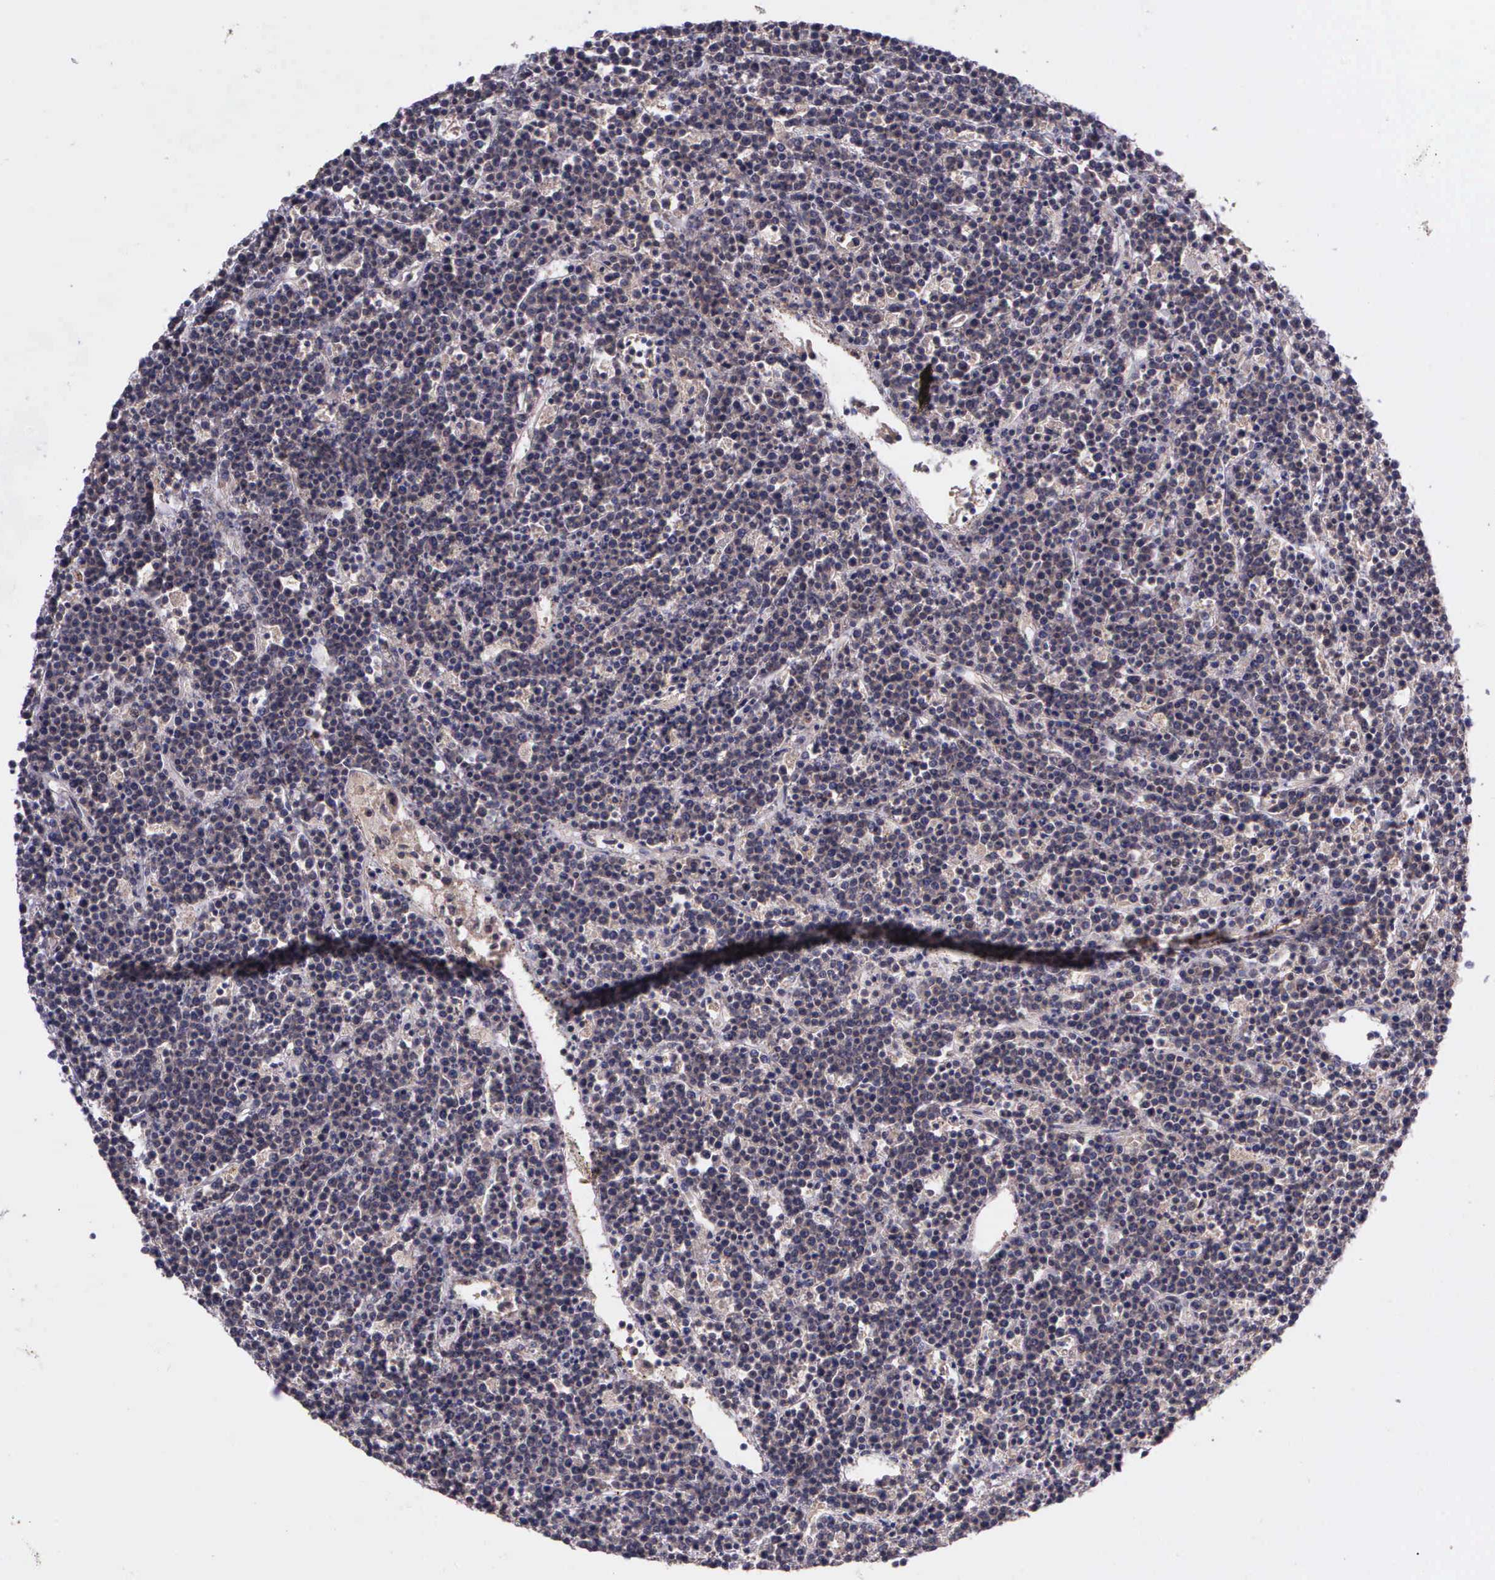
{"staining": {"intensity": "negative", "quantity": "none", "location": "none"}, "tissue": "lymphoma", "cell_type": "Tumor cells", "image_type": "cancer", "snomed": [{"axis": "morphology", "description": "Malignant lymphoma, non-Hodgkin's type, High grade"}, {"axis": "topography", "description": "Ovary"}], "caption": "High magnification brightfield microscopy of high-grade malignant lymphoma, non-Hodgkin's type stained with DAB (3,3'-diaminobenzidine) (brown) and counterstained with hematoxylin (blue): tumor cells show no significant expression. (Brightfield microscopy of DAB IHC at high magnification).", "gene": "PRICKLE3", "patient": {"sex": "female", "age": 56}}